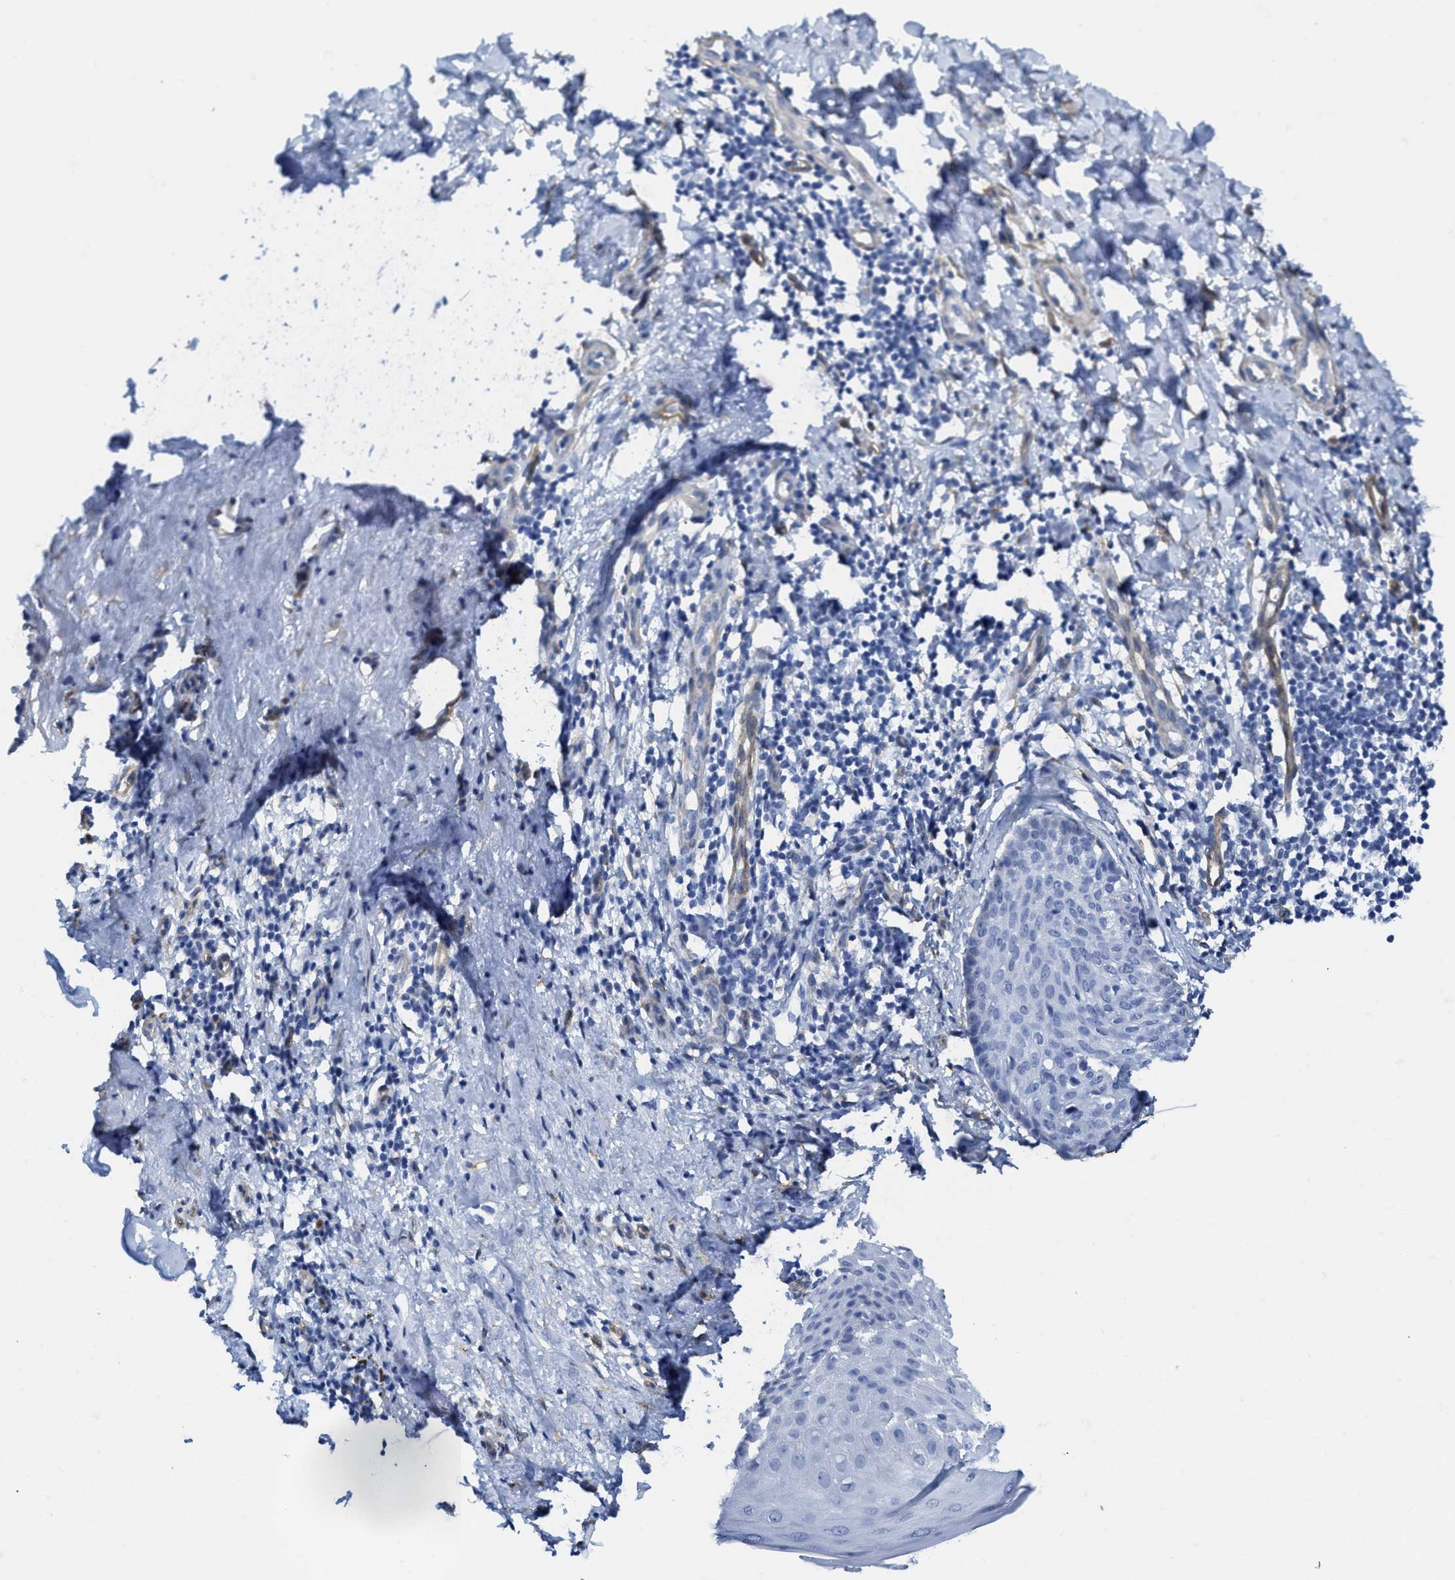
{"staining": {"intensity": "negative", "quantity": "none", "location": "none"}, "tissue": "skin cancer", "cell_type": "Tumor cells", "image_type": "cancer", "snomed": [{"axis": "morphology", "description": "Basal cell carcinoma"}, {"axis": "topography", "description": "Skin"}], "caption": "Skin cancer was stained to show a protein in brown. There is no significant staining in tumor cells.", "gene": "TUB", "patient": {"sex": "male", "age": 60}}